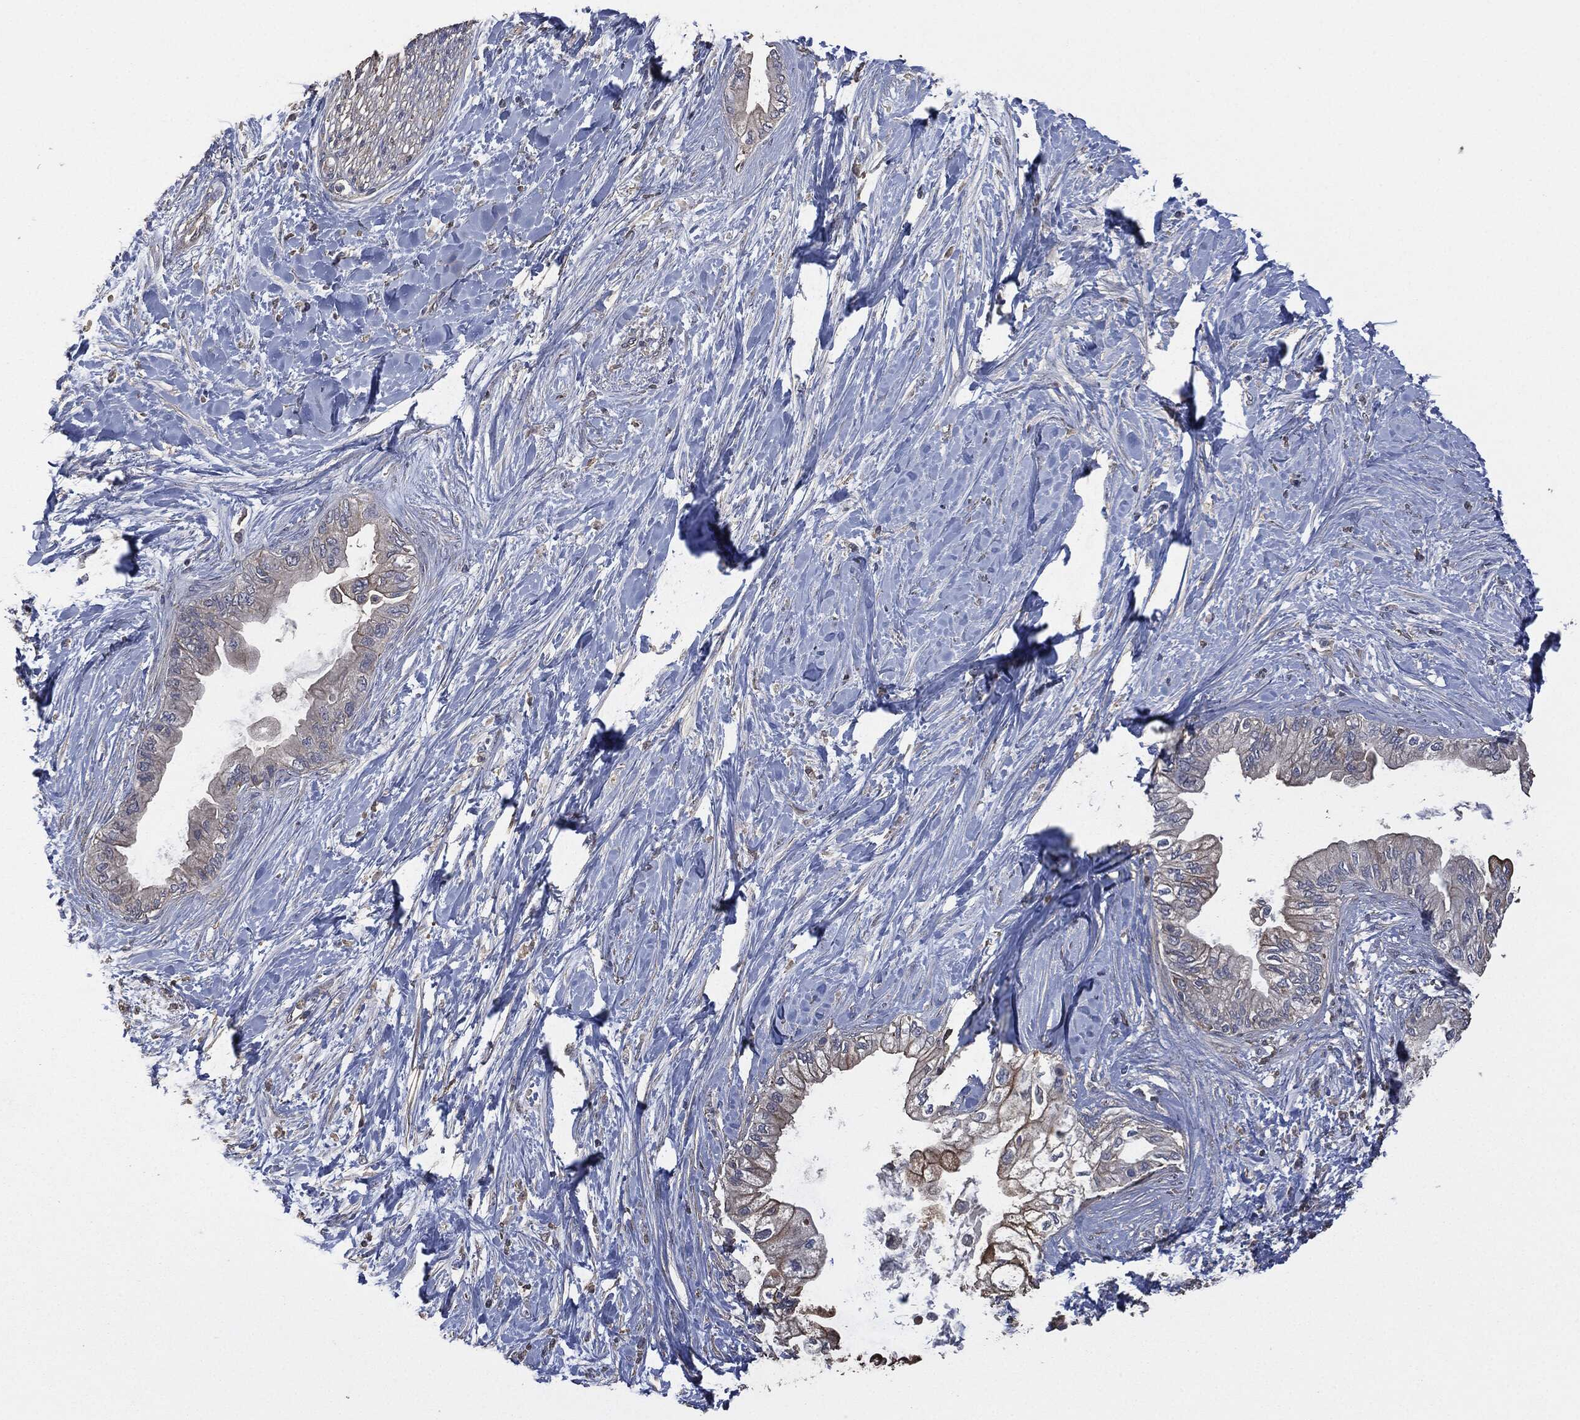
{"staining": {"intensity": "moderate", "quantity": "<25%", "location": "cytoplasmic/membranous"}, "tissue": "pancreatic cancer", "cell_type": "Tumor cells", "image_type": "cancer", "snomed": [{"axis": "morphology", "description": "Normal tissue, NOS"}, {"axis": "morphology", "description": "Adenocarcinoma, NOS"}, {"axis": "topography", "description": "Pancreas"}, {"axis": "topography", "description": "Duodenum"}], "caption": "An image showing moderate cytoplasmic/membranous expression in about <25% of tumor cells in adenocarcinoma (pancreatic), as visualized by brown immunohistochemical staining.", "gene": "MSLN", "patient": {"sex": "female", "age": 60}}